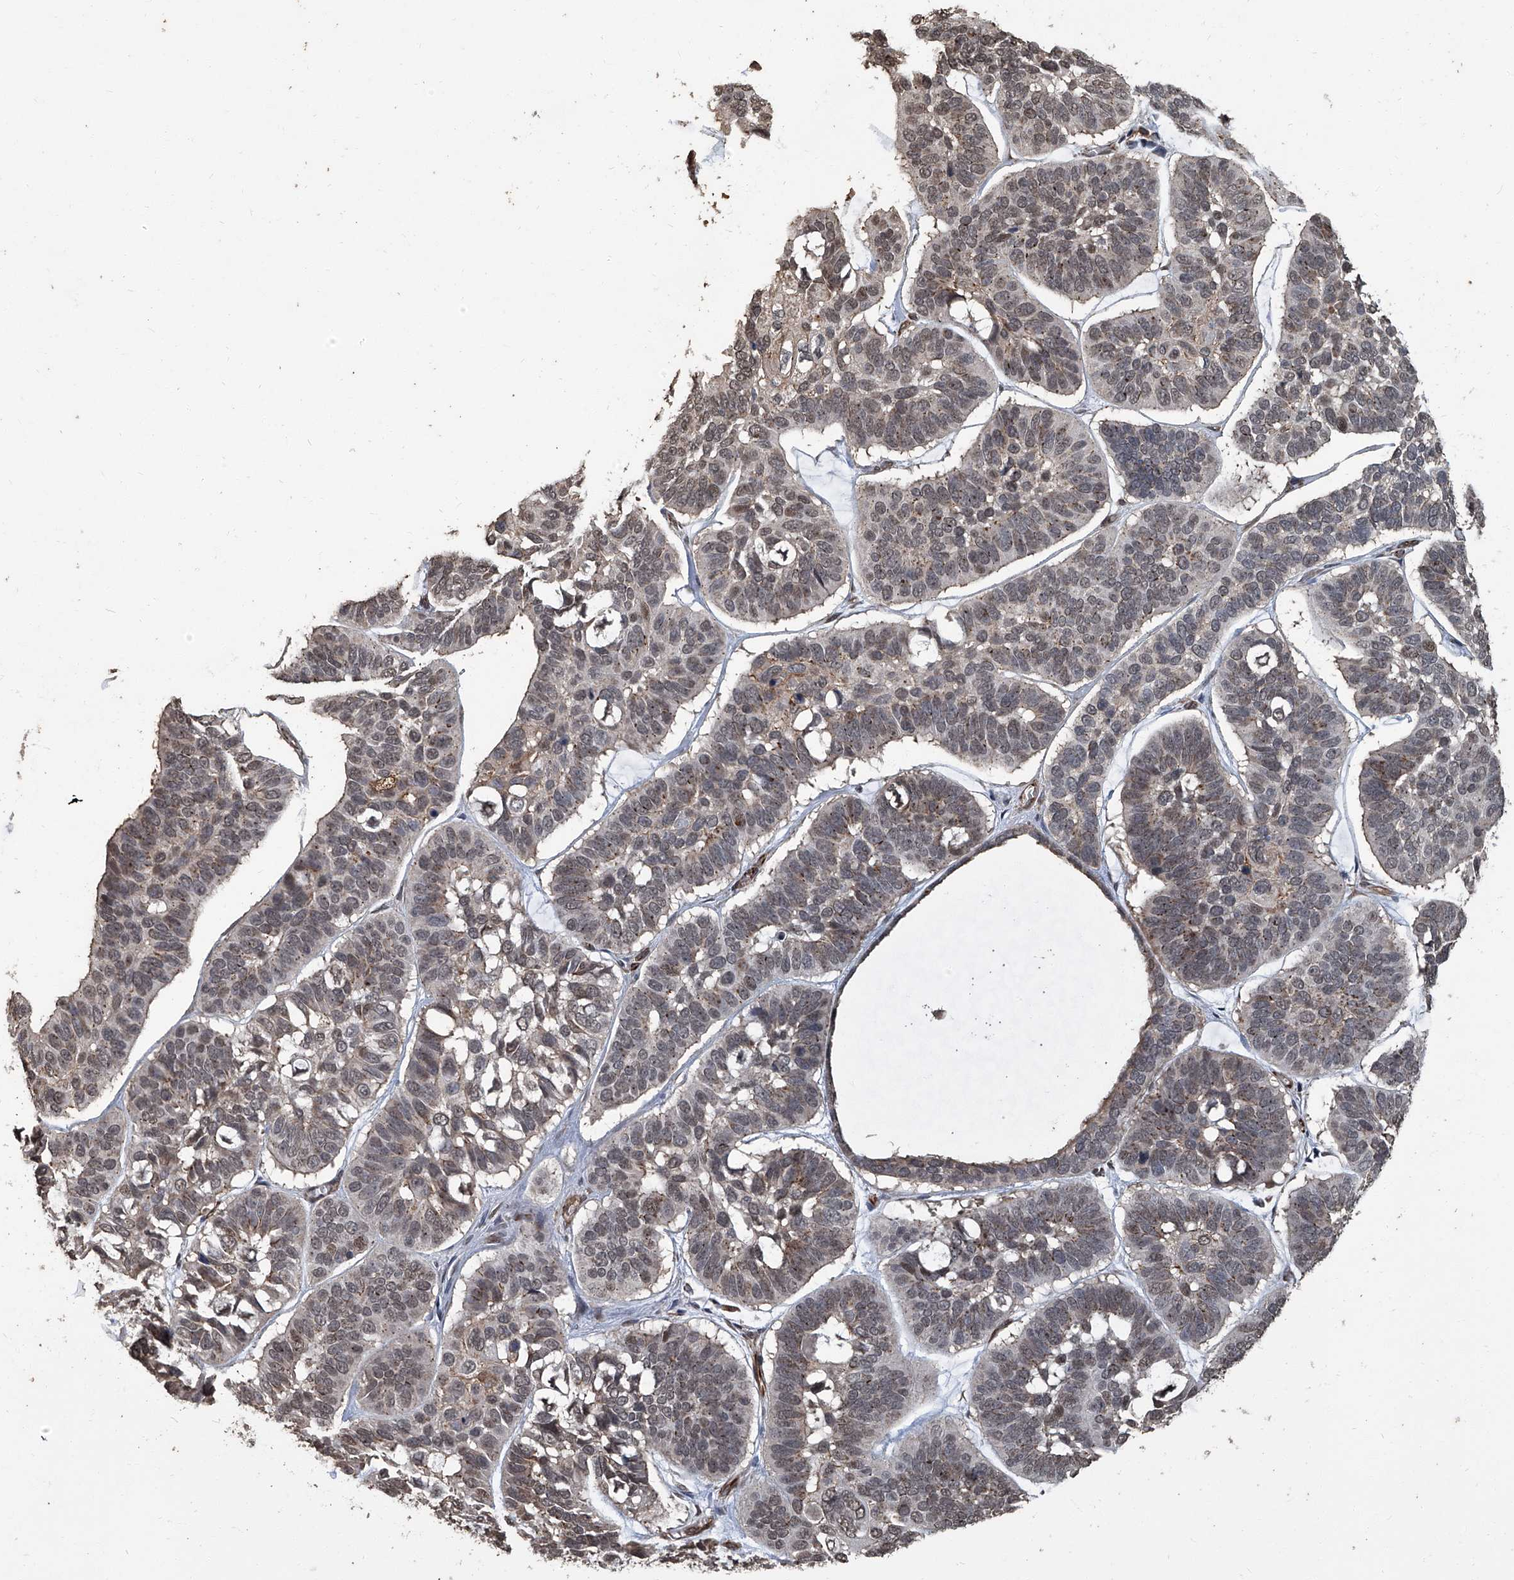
{"staining": {"intensity": "weak", "quantity": ">75%", "location": "cytoplasmic/membranous,nuclear"}, "tissue": "skin cancer", "cell_type": "Tumor cells", "image_type": "cancer", "snomed": [{"axis": "morphology", "description": "Basal cell carcinoma"}, {"axis": "topography", "description": "Skin"}], "caption": "This is an image of immunohistochemistry (IHC) staining of basal cell carcinoma (skin), which shows weak positivity in the cytoplasmic/membranous and nuclear of tumor cells.", "gene": "GPR132", "patient": {"sex": "male", "age": 62}}